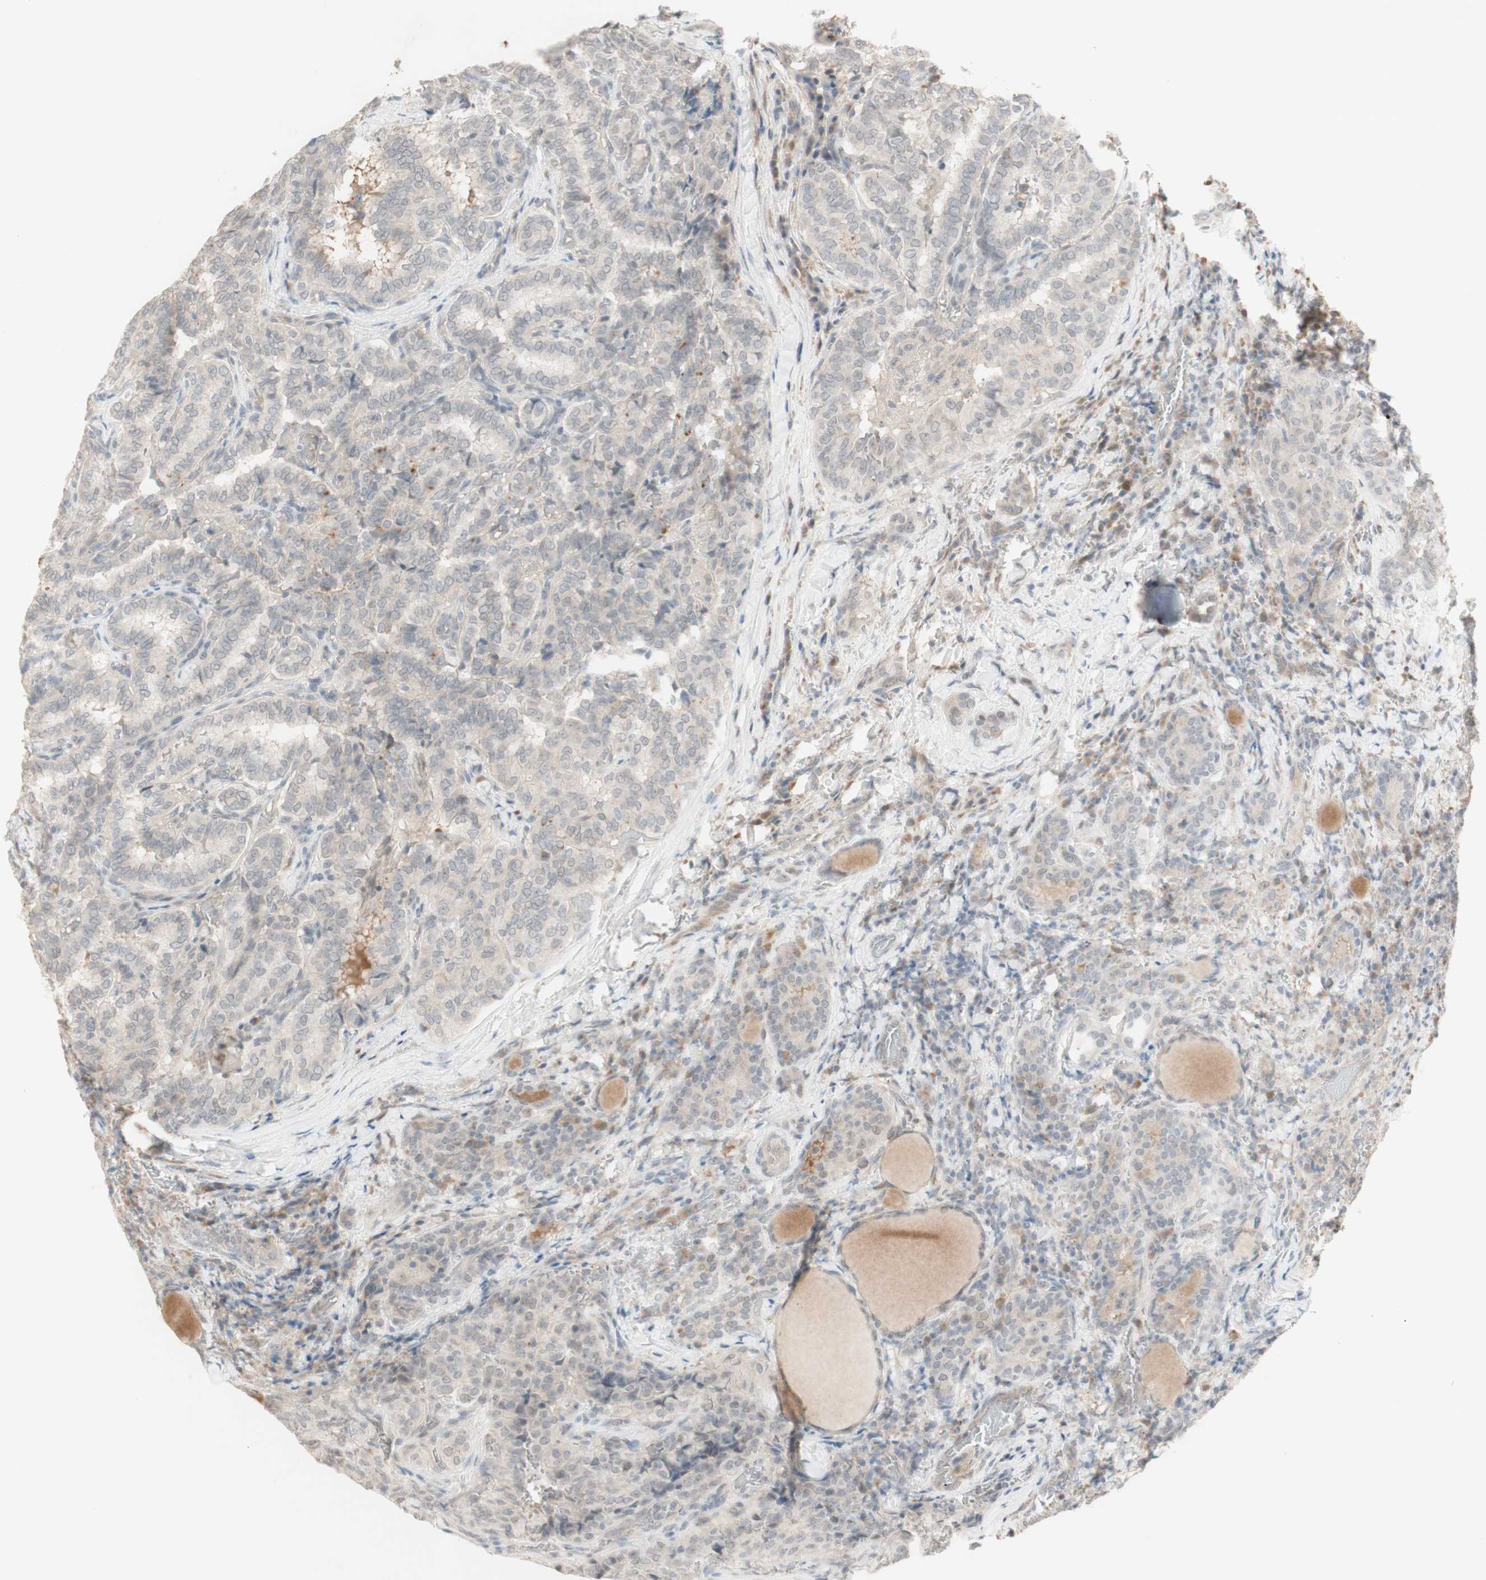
{"staining": {"intensity": "negative", "quantity": "none", "location": "none"}, "tissue": "thyroid cancer", "cell_type": "Tumor cells", "image_type": "cancer", "snomed": [{"axis": "morphology", "description": "Normal tissue, NOS"}, {"axis": "morphology", "description": "Papillary adenocarcinoma, NOS"}, {"axis": "topography", "description": "Thyroid gland"}], "caption": "Immunohistochemistry (IHC) micrograph of neoplastic tissue: human thyroid cancer stained with DAB displays no significant protein expression in tumor cells.", "gene": "PLCD4", "patient": {"sex": "female", "age": 30}}